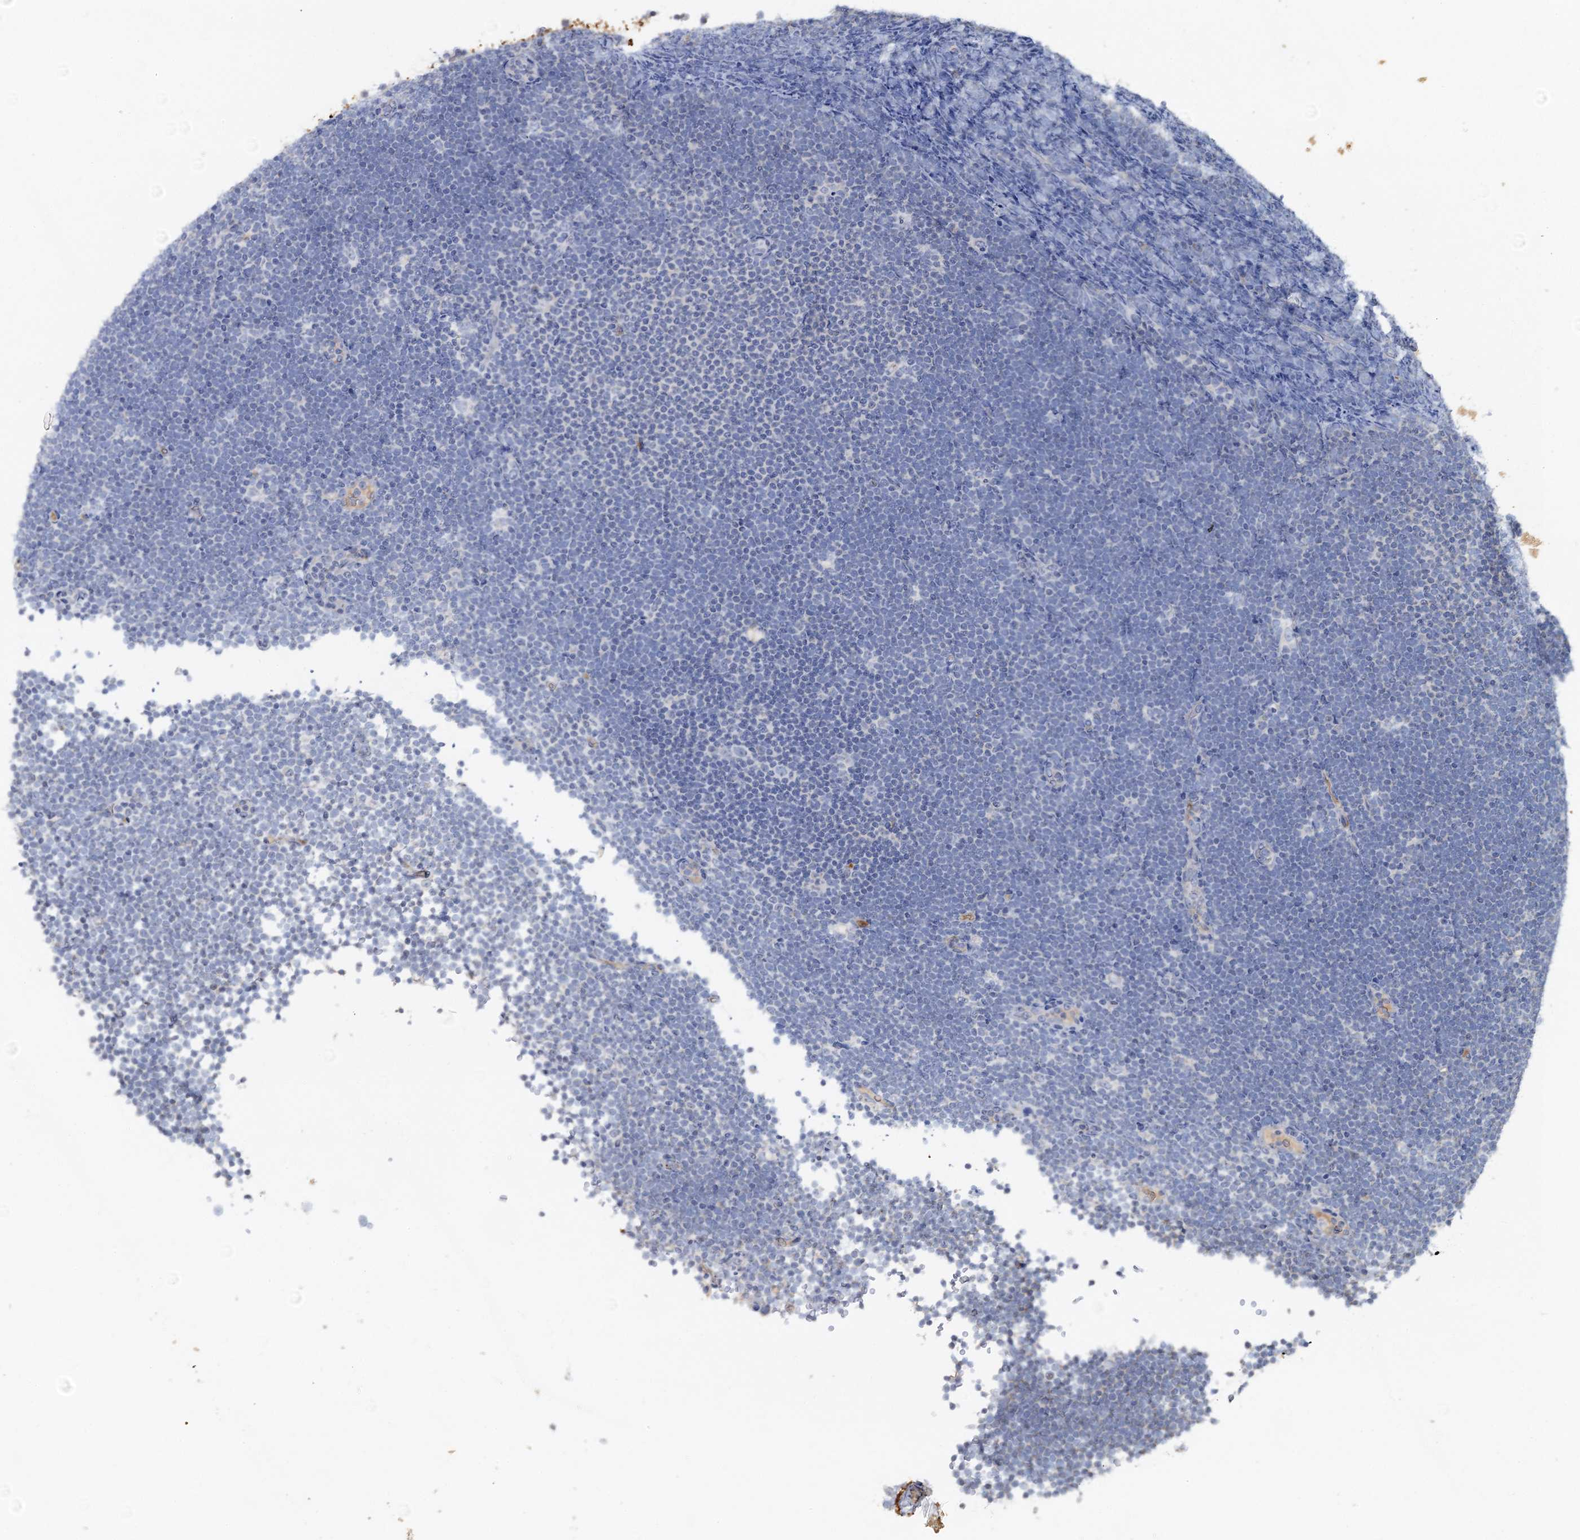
{"staining": {"intensity": "negative", "quantity": "none", "location": "none"}, "tissue": "lymphoma", "cell_type": "Tumor cells", "image_type": "cancer", "snomed": [{"axis": "morphology", "description": "Malignant lymphoma, non-Hodgkin's type, High grade"}, {"axis": "topography", "description": "Lymph node"}], "caption": "A micrograph of human malignant lymphoma, non-Hodgkin's type (high-grade) is negative for staining in tumor cells. The staining is performed using DAB brown chromogen with nuclei counter-stained in using hematoxylin.", "gene": "PLLP", "patient": {"sex": "male", "age": 13}}